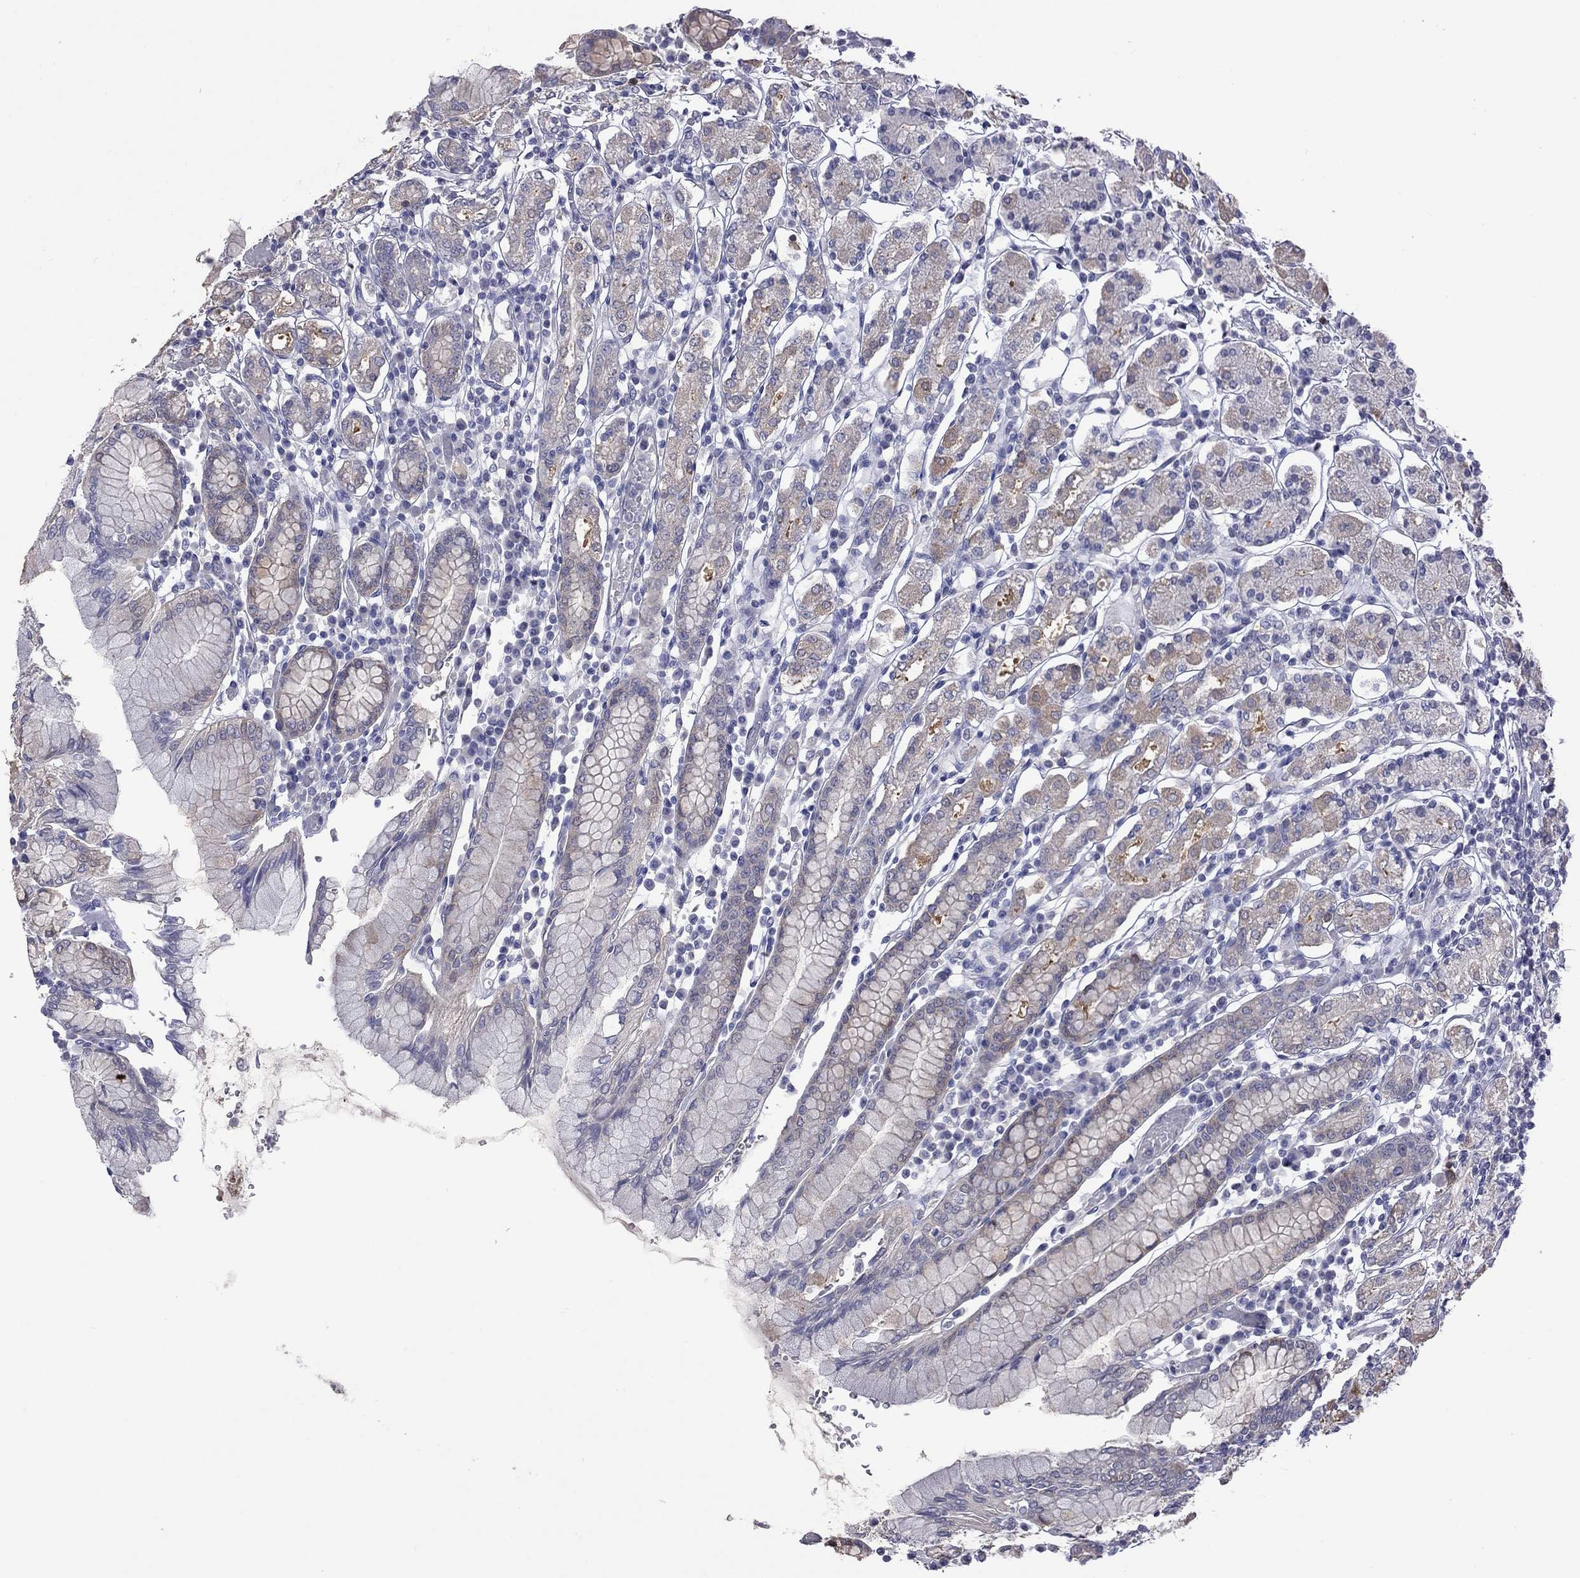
{"staining": {"intensity": "moderate", "quantity": "<25%", "location": "cytoplasmic/membranous"}, "tissue": "stomach", "cell_type": "Glandular cells", "image_type": "normal", "snomed": [{"axis": "morphology", "description": "Normal tissue, NOS"}, {"axis": "topography", "description": "Stomach, upper"}, {"axis": "topography", "description": "Stomach"}], "caption": "Human stomach stained for a protein (brown) shows moderate cytoplasmic/membranous positive positivity in approximately <25% of glandular cells.", "gene": "HYLS1", "patient": {"sex": "male", "age": 62}}